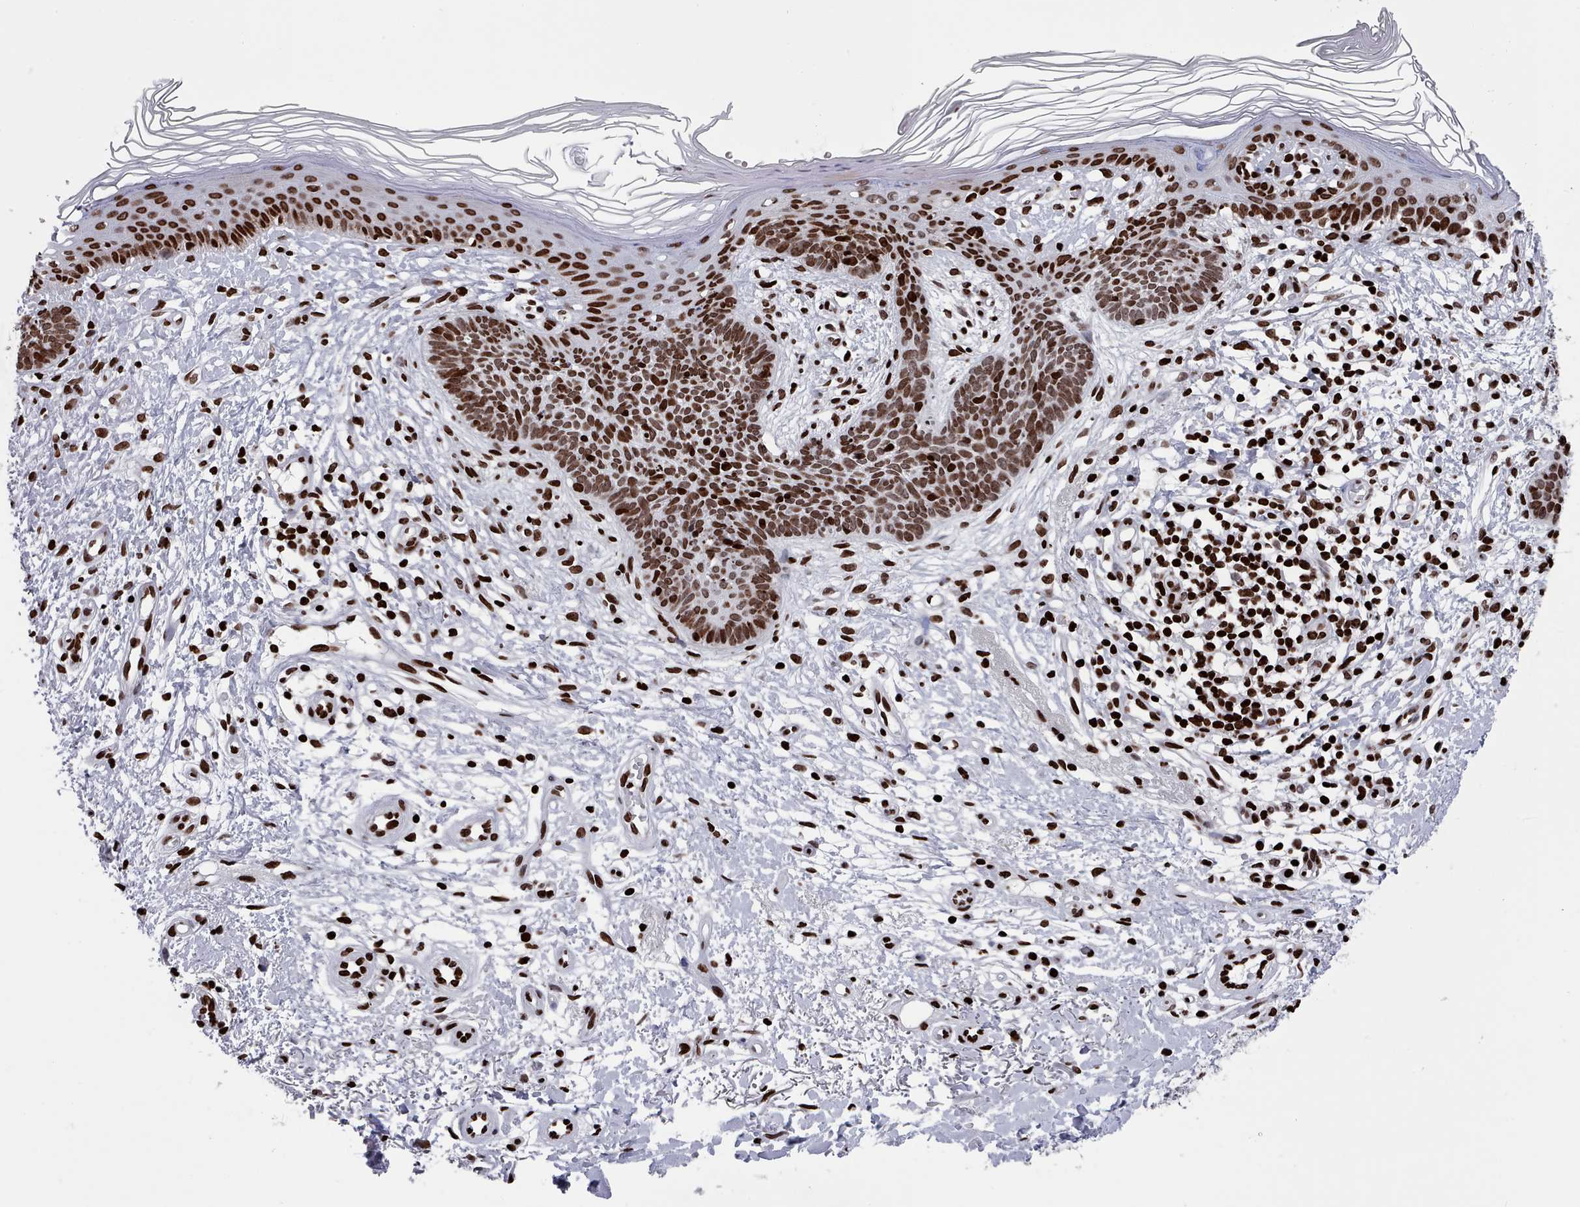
{"staining": {"intensity": "strong", "quantity": ">75%", "location": "nuclear"}, "tissue": "skin cancer", "cell_type": "Tumor cells", "image_type": "cancer", "snomed": [{"axis": "morphology", "description": "Basal cell carcinoma"}, {"axis": "topography", "description": "Skin"}], "caption": "Immunohistochemical staining of skin basal cell carcinoma shows strong nuclear protein staining in about >75% of tumor cells. Ihc stains the protein of interest in brown and the nuclei are stained blue.", "gene": "PCDHB12", "patient": {"sex": "male", "age": 78}}